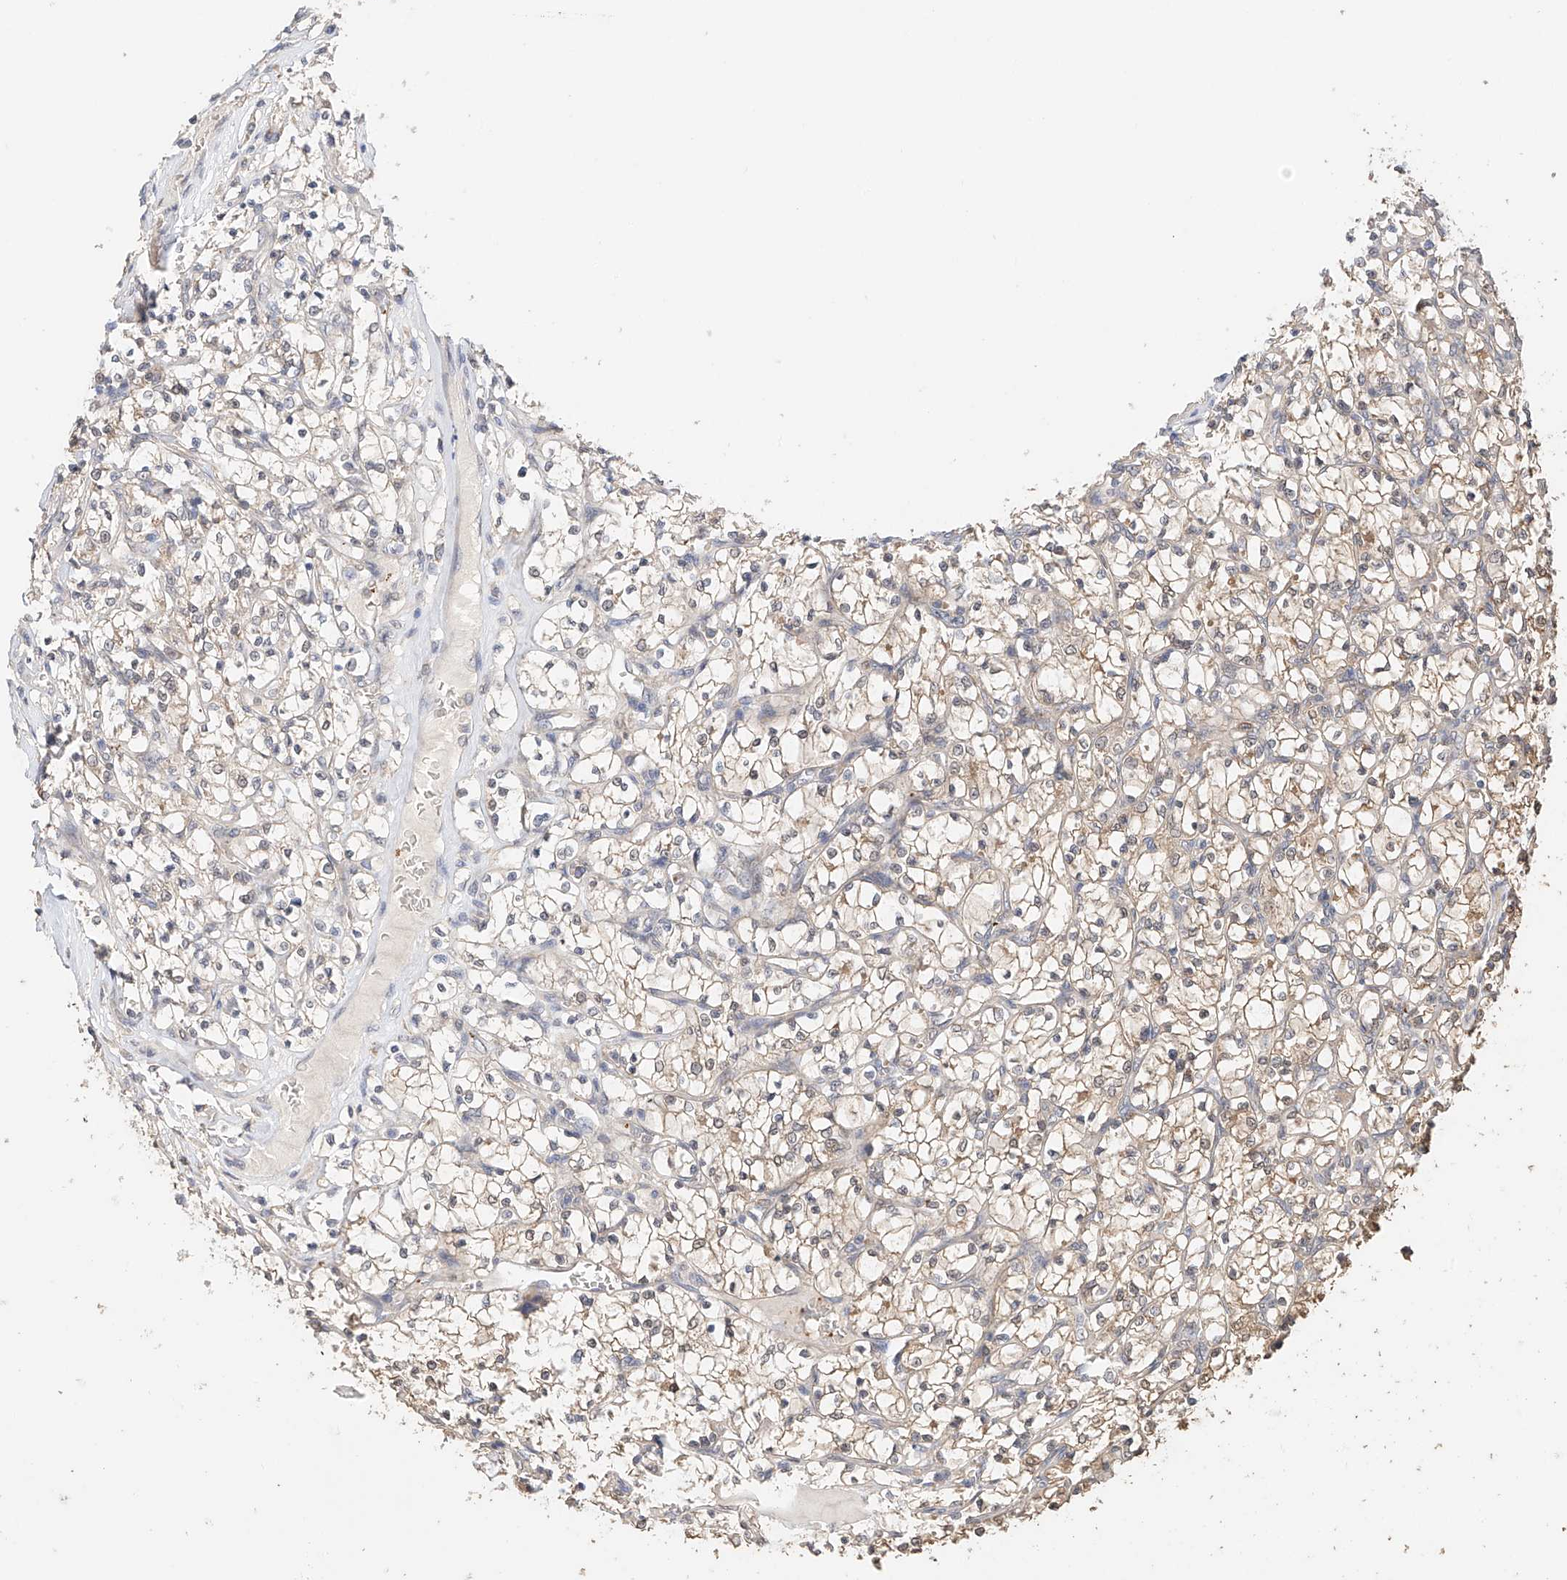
{"staining": {"intensity": "weak", "quantity": ">75%", "location": "cytoplasmic/membranous"}, "tissue": "renal cancer", "cell_type": "Tumor cells", "image_type": "cancer", "snomed": [{"axis": "morphology", "description": "Adenocarcinoma, NOS"}, {"axis": "topography", "description": "Kidney"}], "caption": "A low amount of weak cytoplasmic/membranous positivity is present in about >75% of tumor cells in renal adenocarcinoma tissue.", "gene": "ZFHX2", "patient": {"sex": "female", "age": 69}}